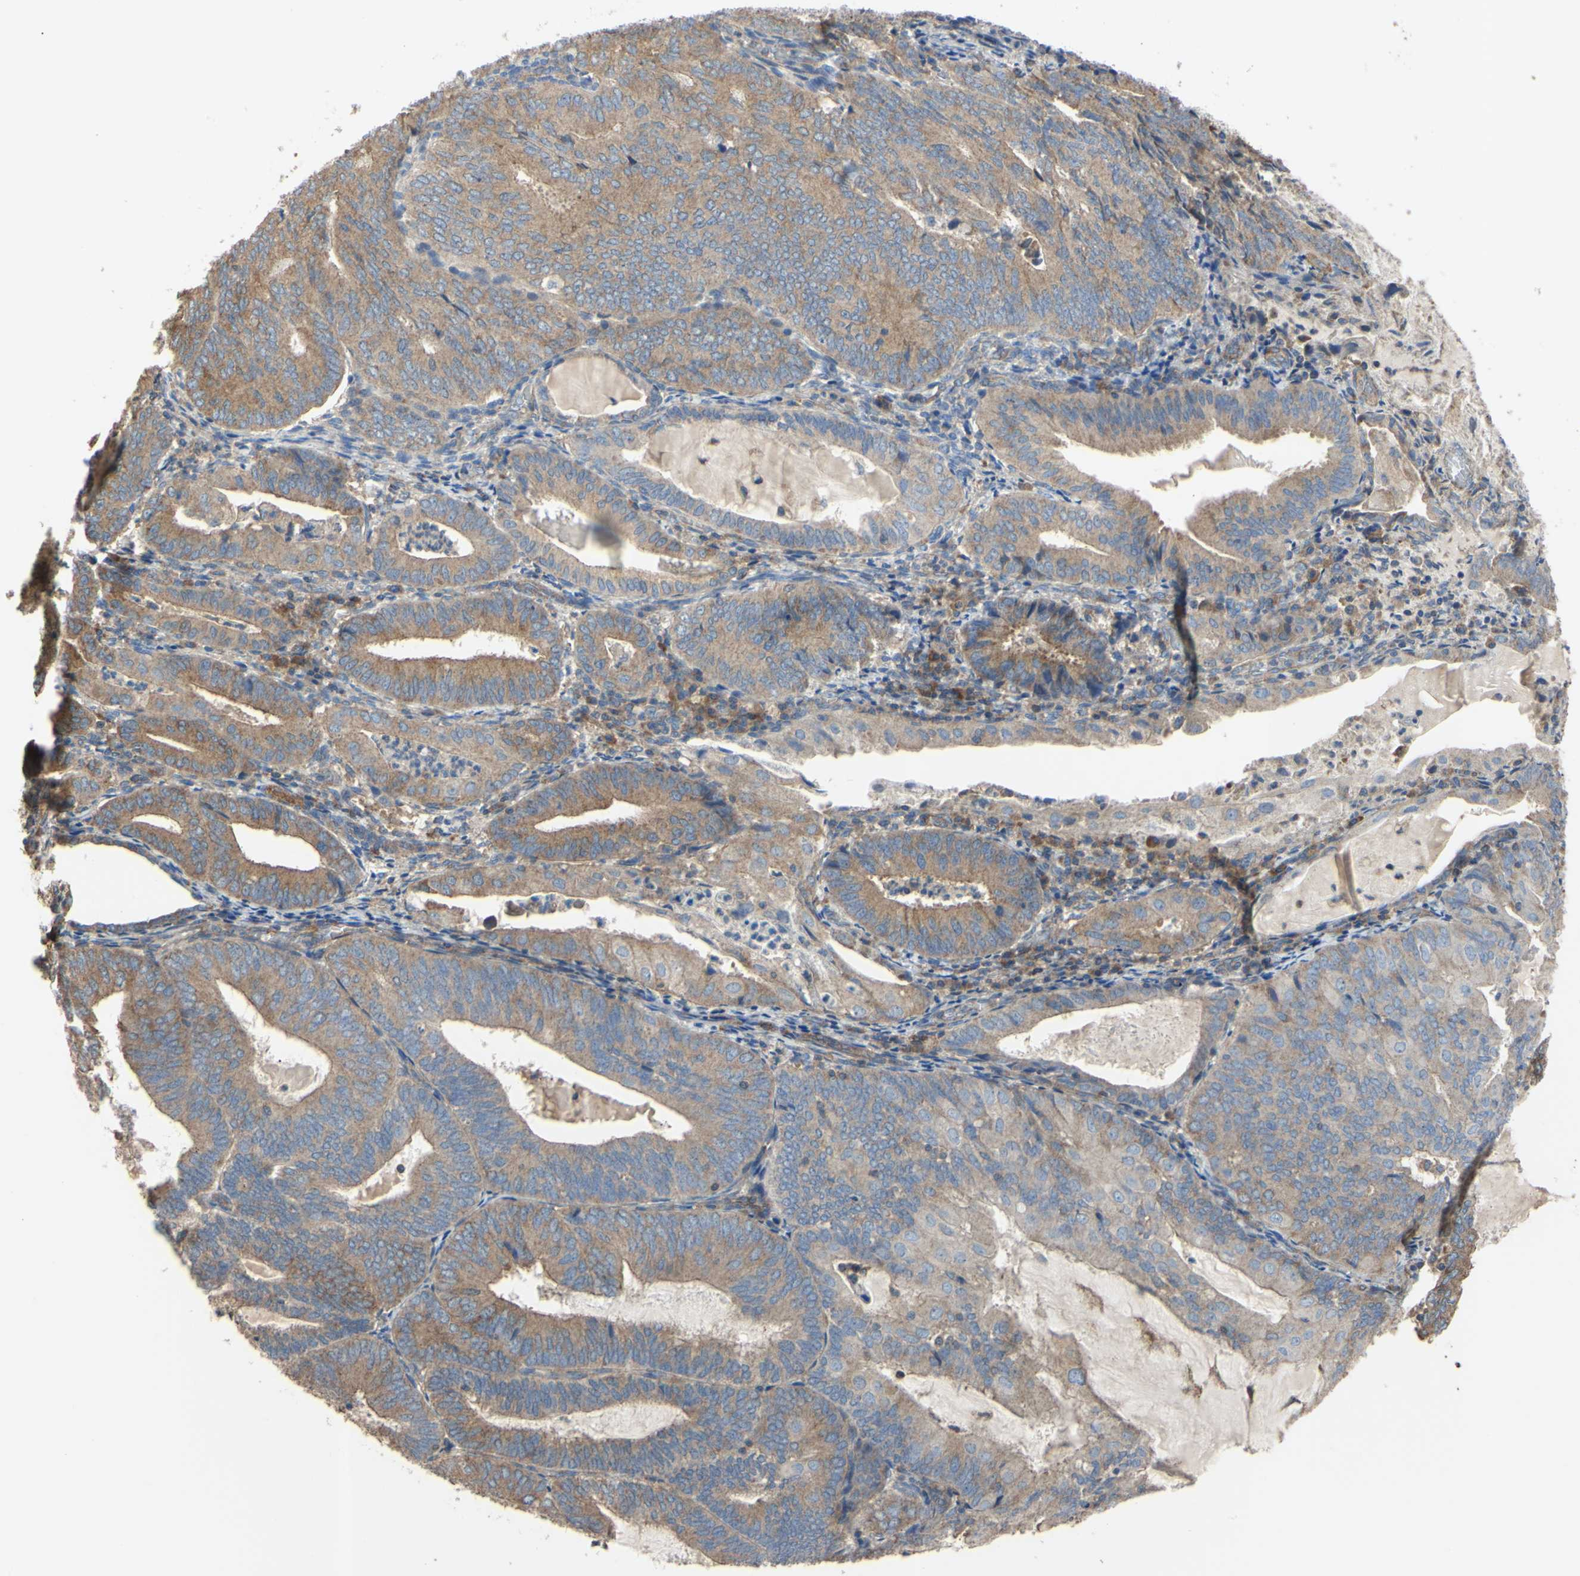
{"staining": {"intensity": "moderate", "quantity": ">75%", "location": "cytoplasmic/membranous"}, "tissue": "endometrial cancer", "cell_type": "Tumor cells", "image_type": "cancer", "snomed": [{"axis": "morphology", "description": "Adenocarcinoma, NOS"}, {"axis": "topography", "description": "Endometrium"}], "caption": "High-power microscopy captured an immunohistochemistry histopathology image of endometrial cancer (adenocarcinoma), revealing moderate cytoplasmic/membranous expression in about >75% of tumor cells.", "gene": "BECN1", "patient": {"sex": "female", "age": 81}}